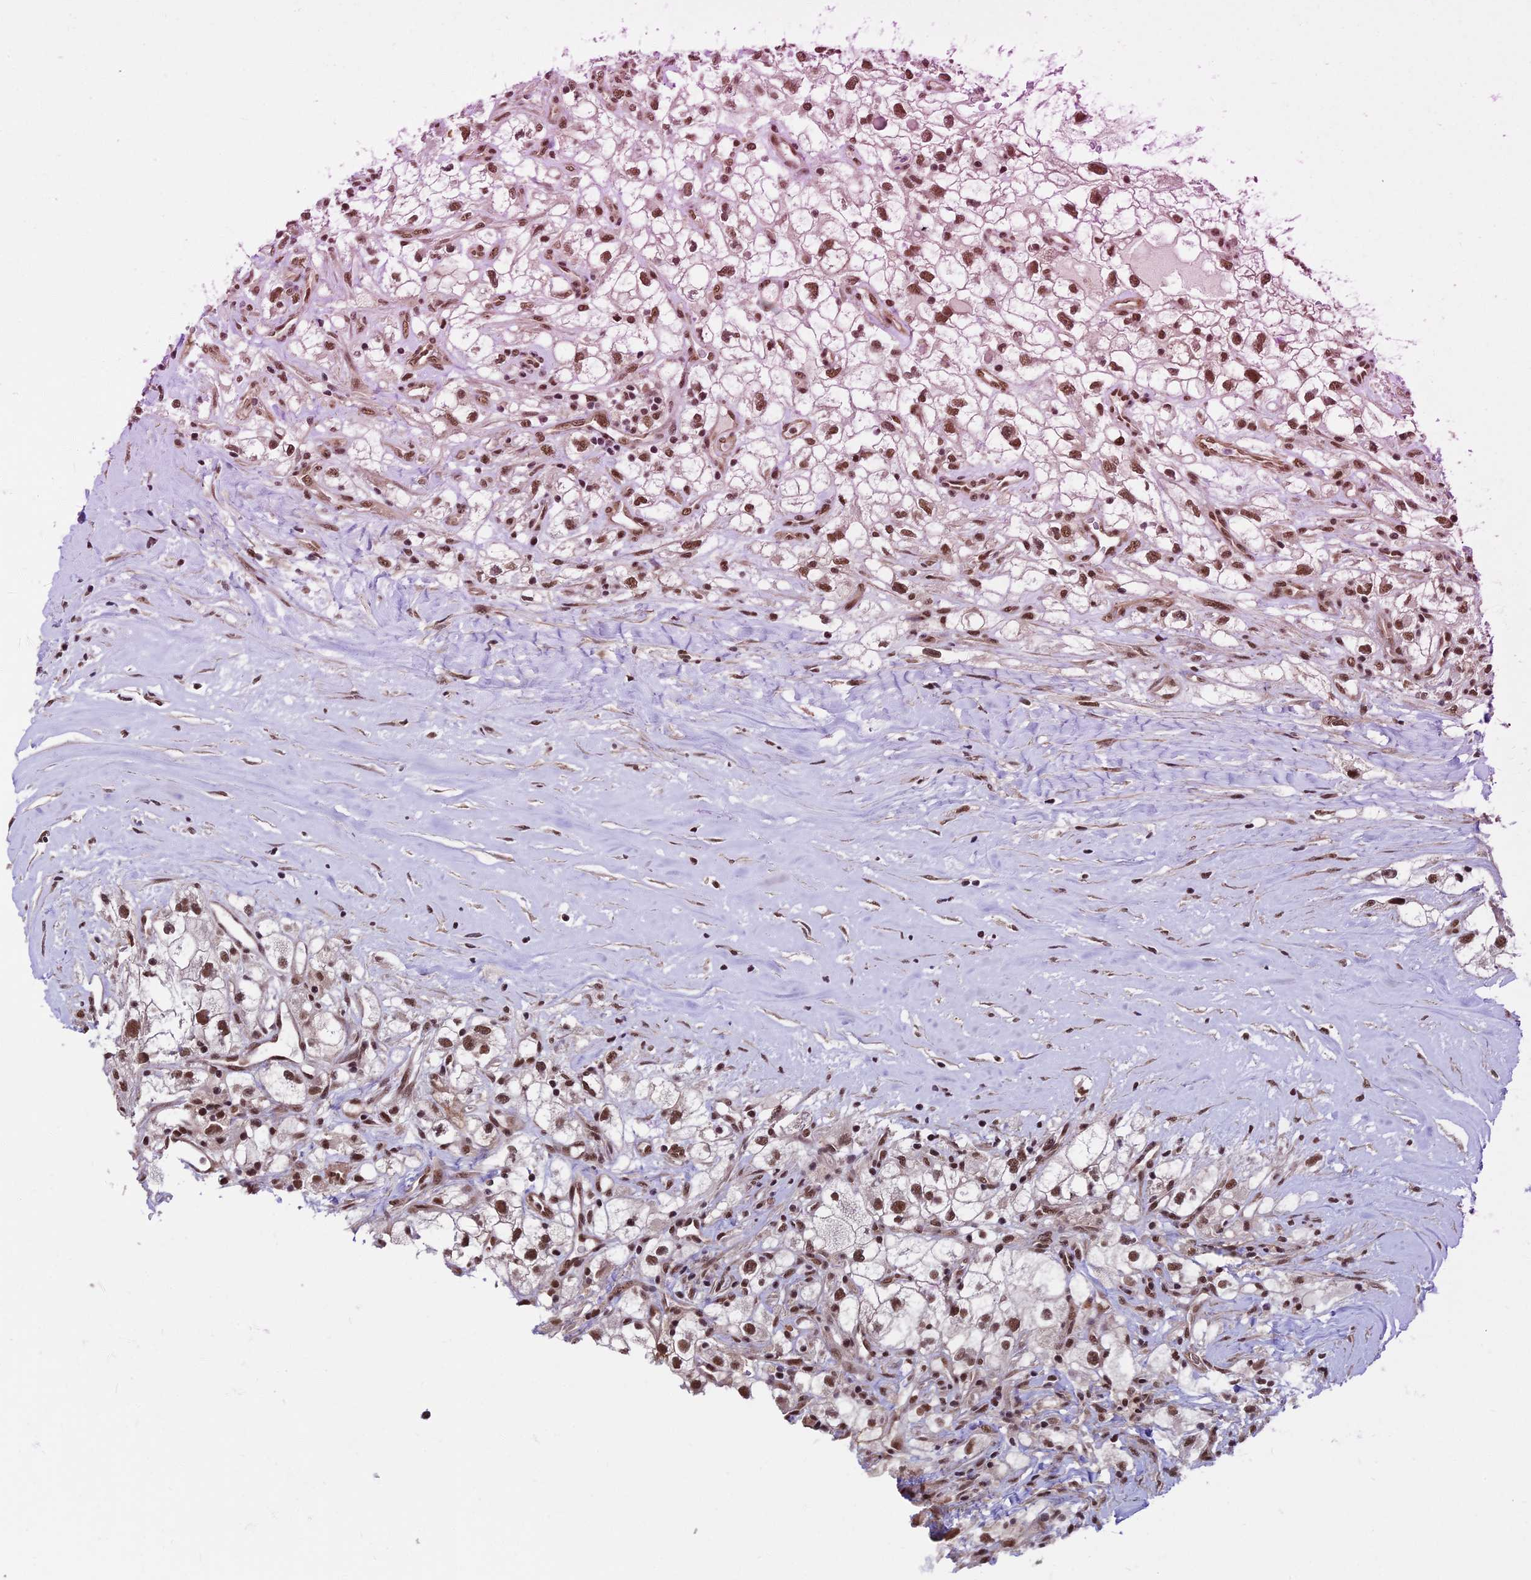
{"staining": {"intensity": "moderate", "quantity": ">75%", "location": "nuclear"}, "tissue": "renal cancer", "cell_type": "Tumor cells", "image_type": "cancer", "snomed": [{"axis": "morphology", "description": "Adenocarcinoma, NOS"}, {"axis": "topography", "description": "Kidney"}], "caption": "There is medium levels of moderate nuclear positivity in tumor cells of renal adenocarcinoma, as demonstrated by immunohistochemical staining (brown color).", "gene": "RBM42", "patient": {"sex": "male", "age": 59}}